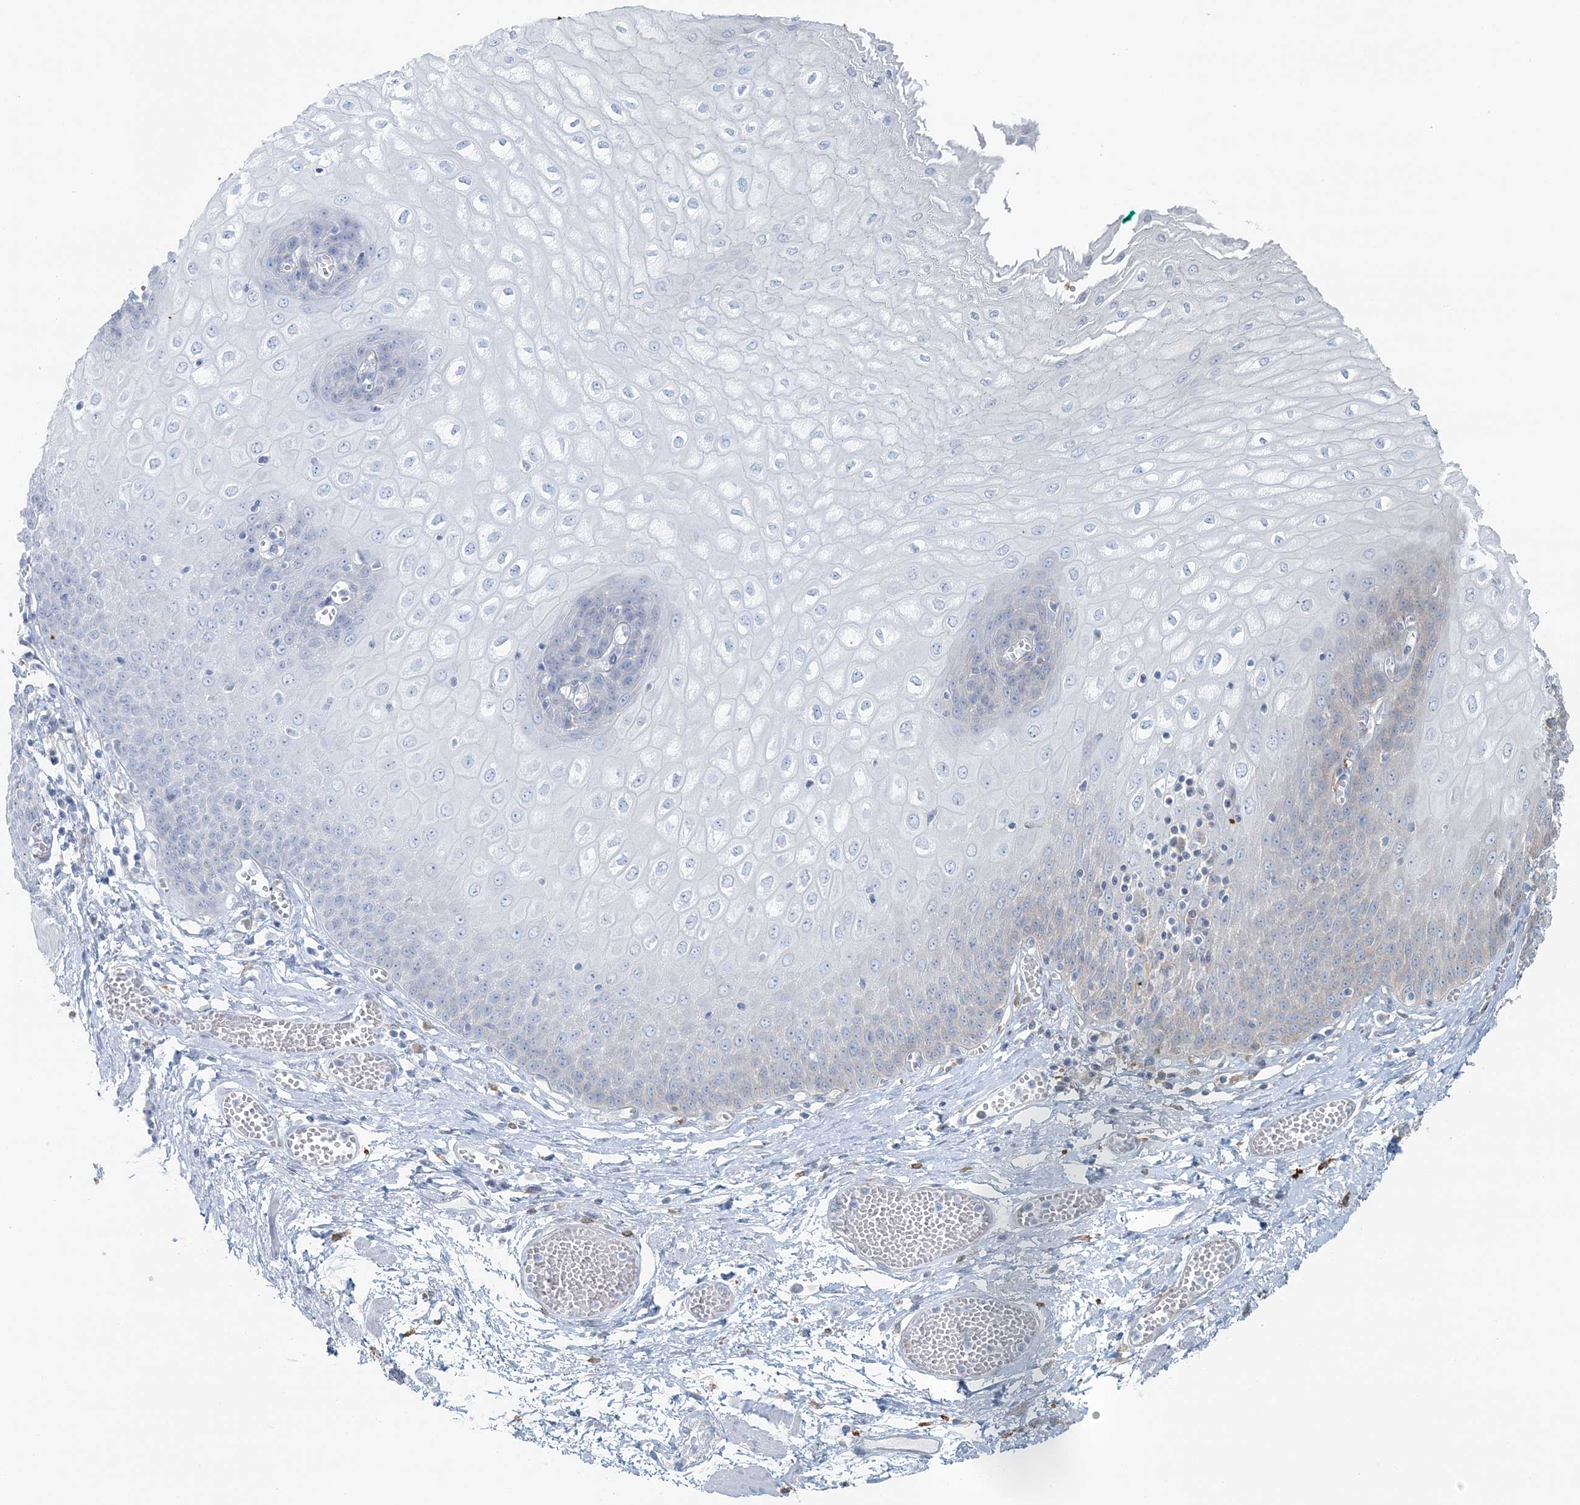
{"staining": {"intensity": "weak", "quantity": "<25%", "location": "cytoplasmic/membranous"}, "tissue": "esophagus", "cell_type": "Squamous epithelial cells", "image_type": "normal", "snomed": [{"axis": "morphology", "description": "Normal tissue, NOS"}, {"axis": "topography", "description": "Esophagus"}], "caption": "This is an immunohistochemistry photomicrograph of benign human esophagus. There is no expression in squamous epithelial cells.", "gene": "SNX2", "patient": {"sex": "male", "age": 60}}